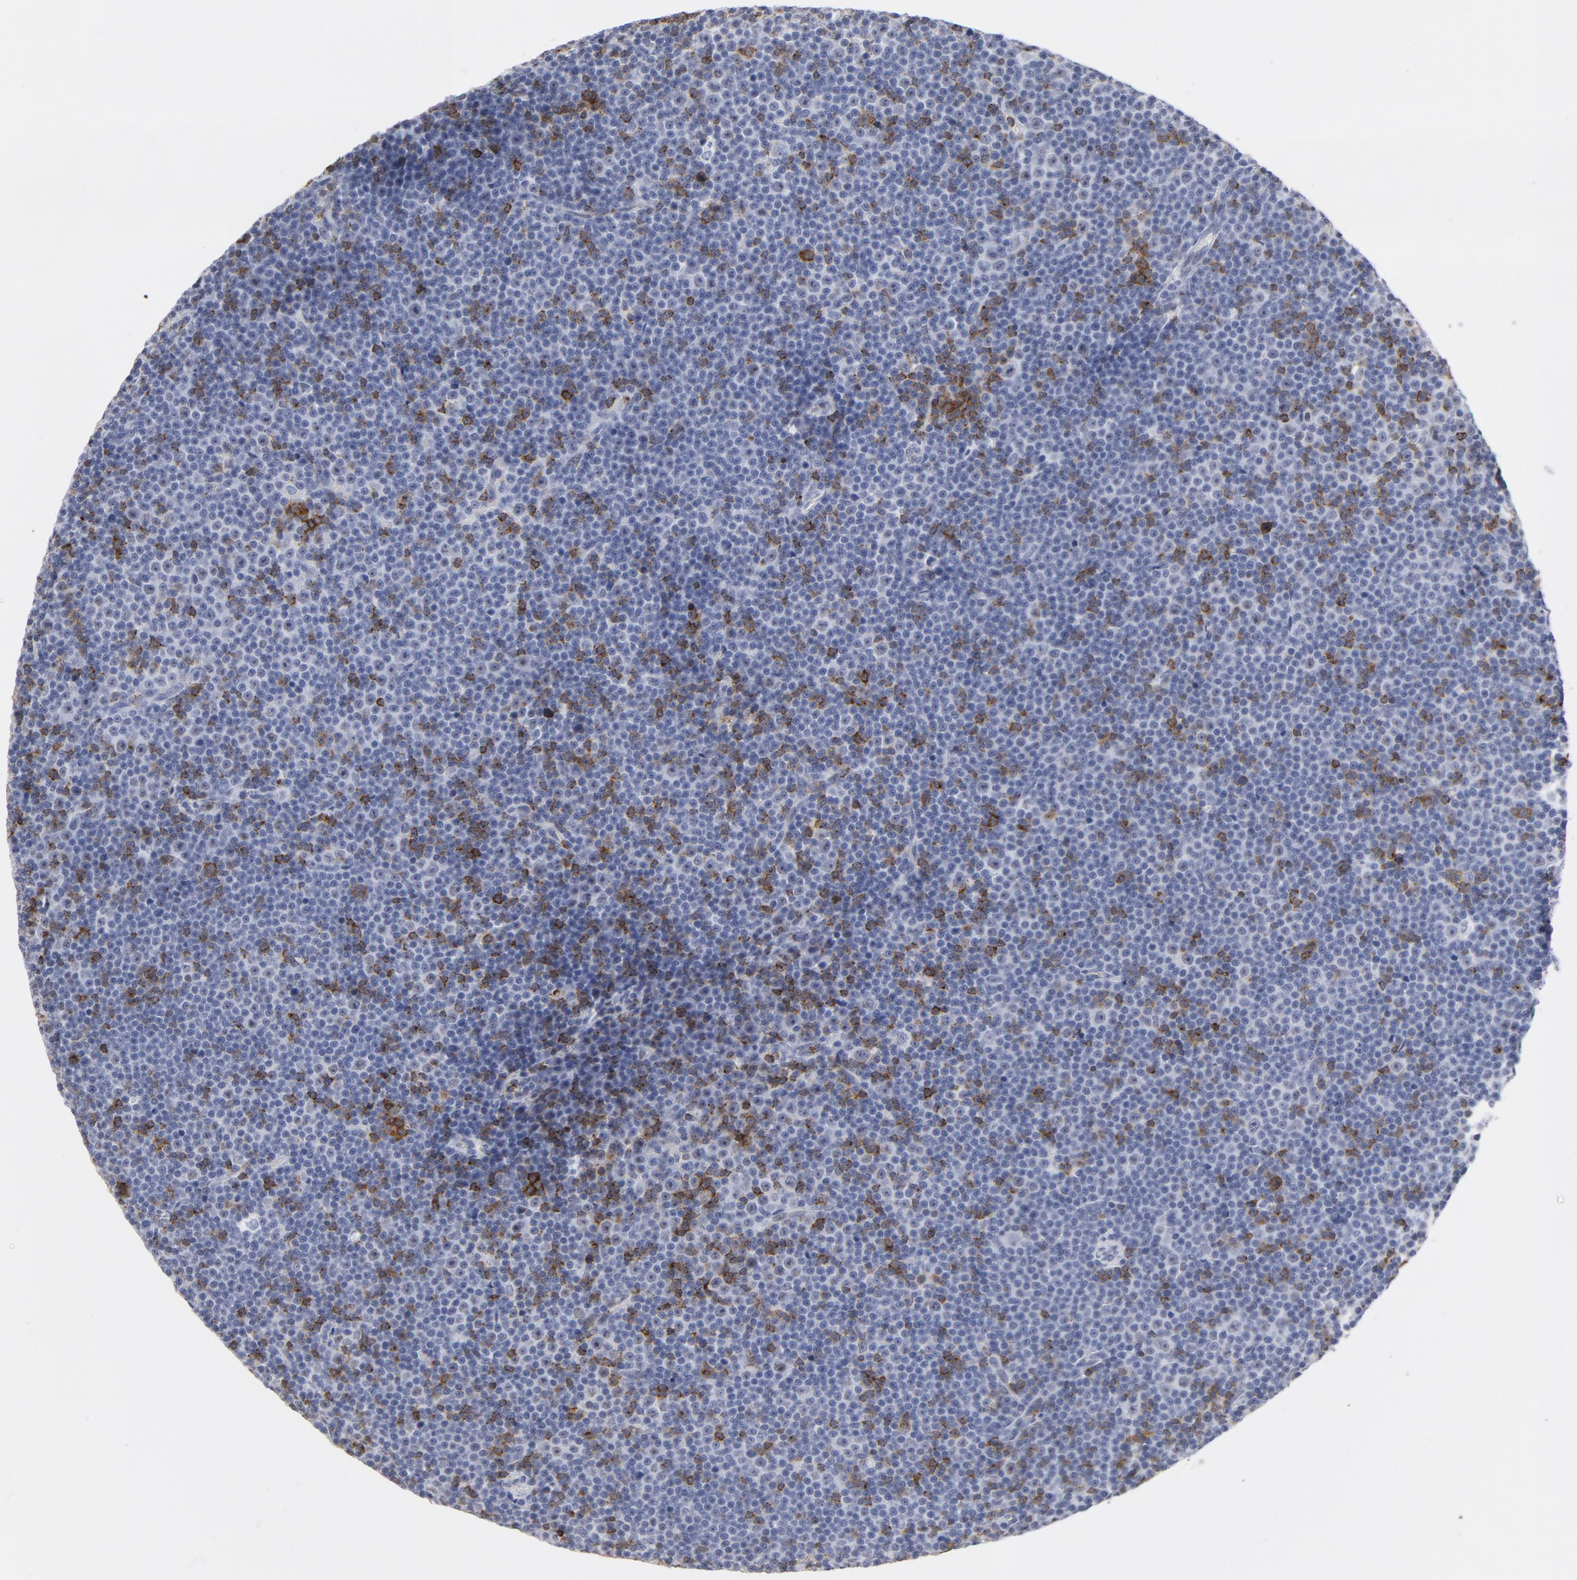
{"staining": {"intensity": "moderate", "quantity": "<25%", "location": "cytoplasmic/membranous"}, "tissue": "lymphoma", "cell_type": "Tumor cells", "image_type": "cancer", "snomed": [{"axis": "morphology", "description": "Malignant lymphoma, non-Hodgkin's type, Low grade"}, {"axis": "topography", "description": "Lymph node"}], "caption": "This micrograph reveals low-grade malignant lymphoma, non-Hodgkin's type stained with immunohistochemistry to label a protein in brown. The cytoplasmic/membranous of tumor cells show moderate positivity for the protein. Nuclei are counter-stained blue.", "gene": "CD2", "patient": {"sex": "female", "age": 67}}